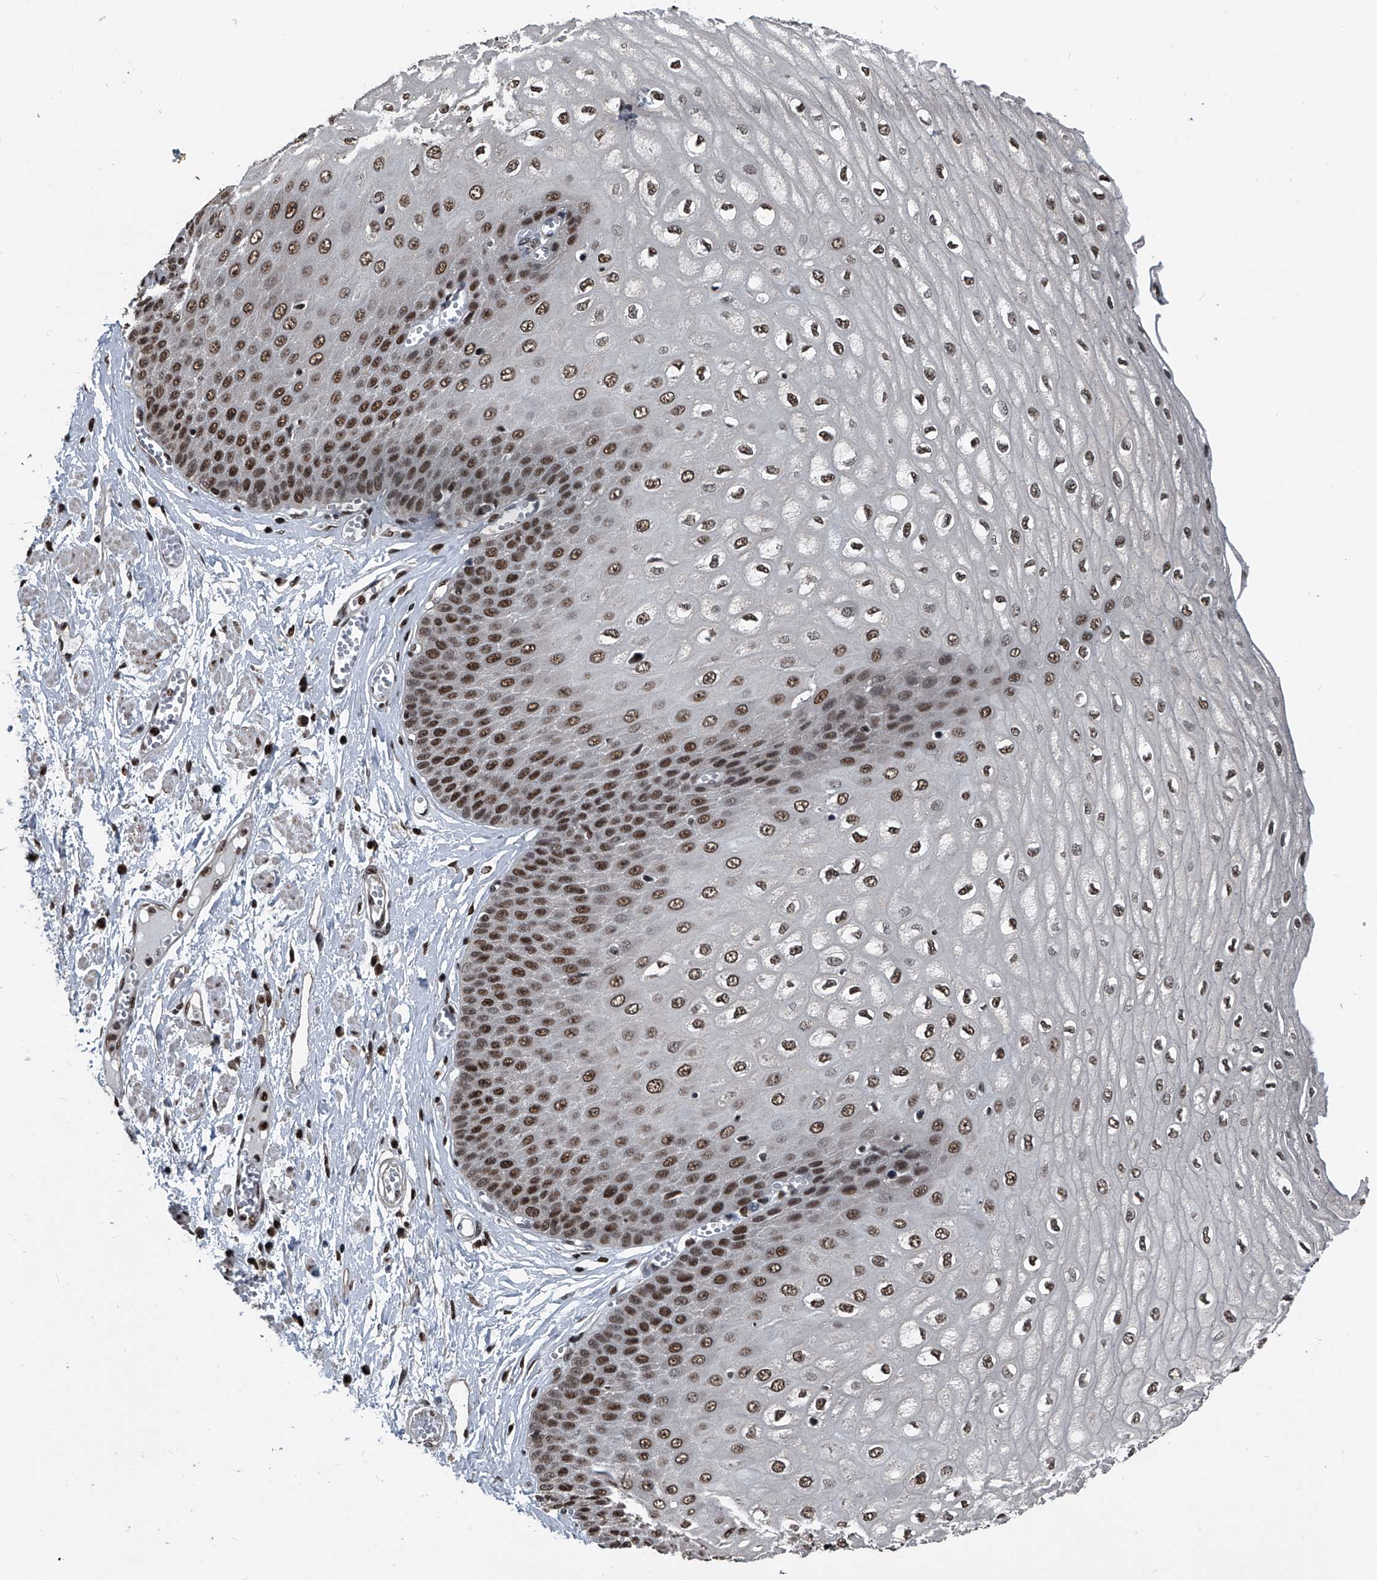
{"staining": {"intensity": "moderate", "quantity": ">75%", "location": "nuclear"}, "tissue": "esophagus", "cell_type": "Squamous epithelial cells", "image_type": "normal", "snomed": [{"axis": "morphology", "description": "Normal tissue, NOS"}, {"axis": "topography", "description": "Esophagus"}], "caption": "Protein expression analysis of benign esophagus shows moderate nuclear expression in approximately >75% of squamous epithelial cells. Nuclei are stained in blue.", "gene": "FKBP5", "patient": {"sex": "male", "age": 60}}